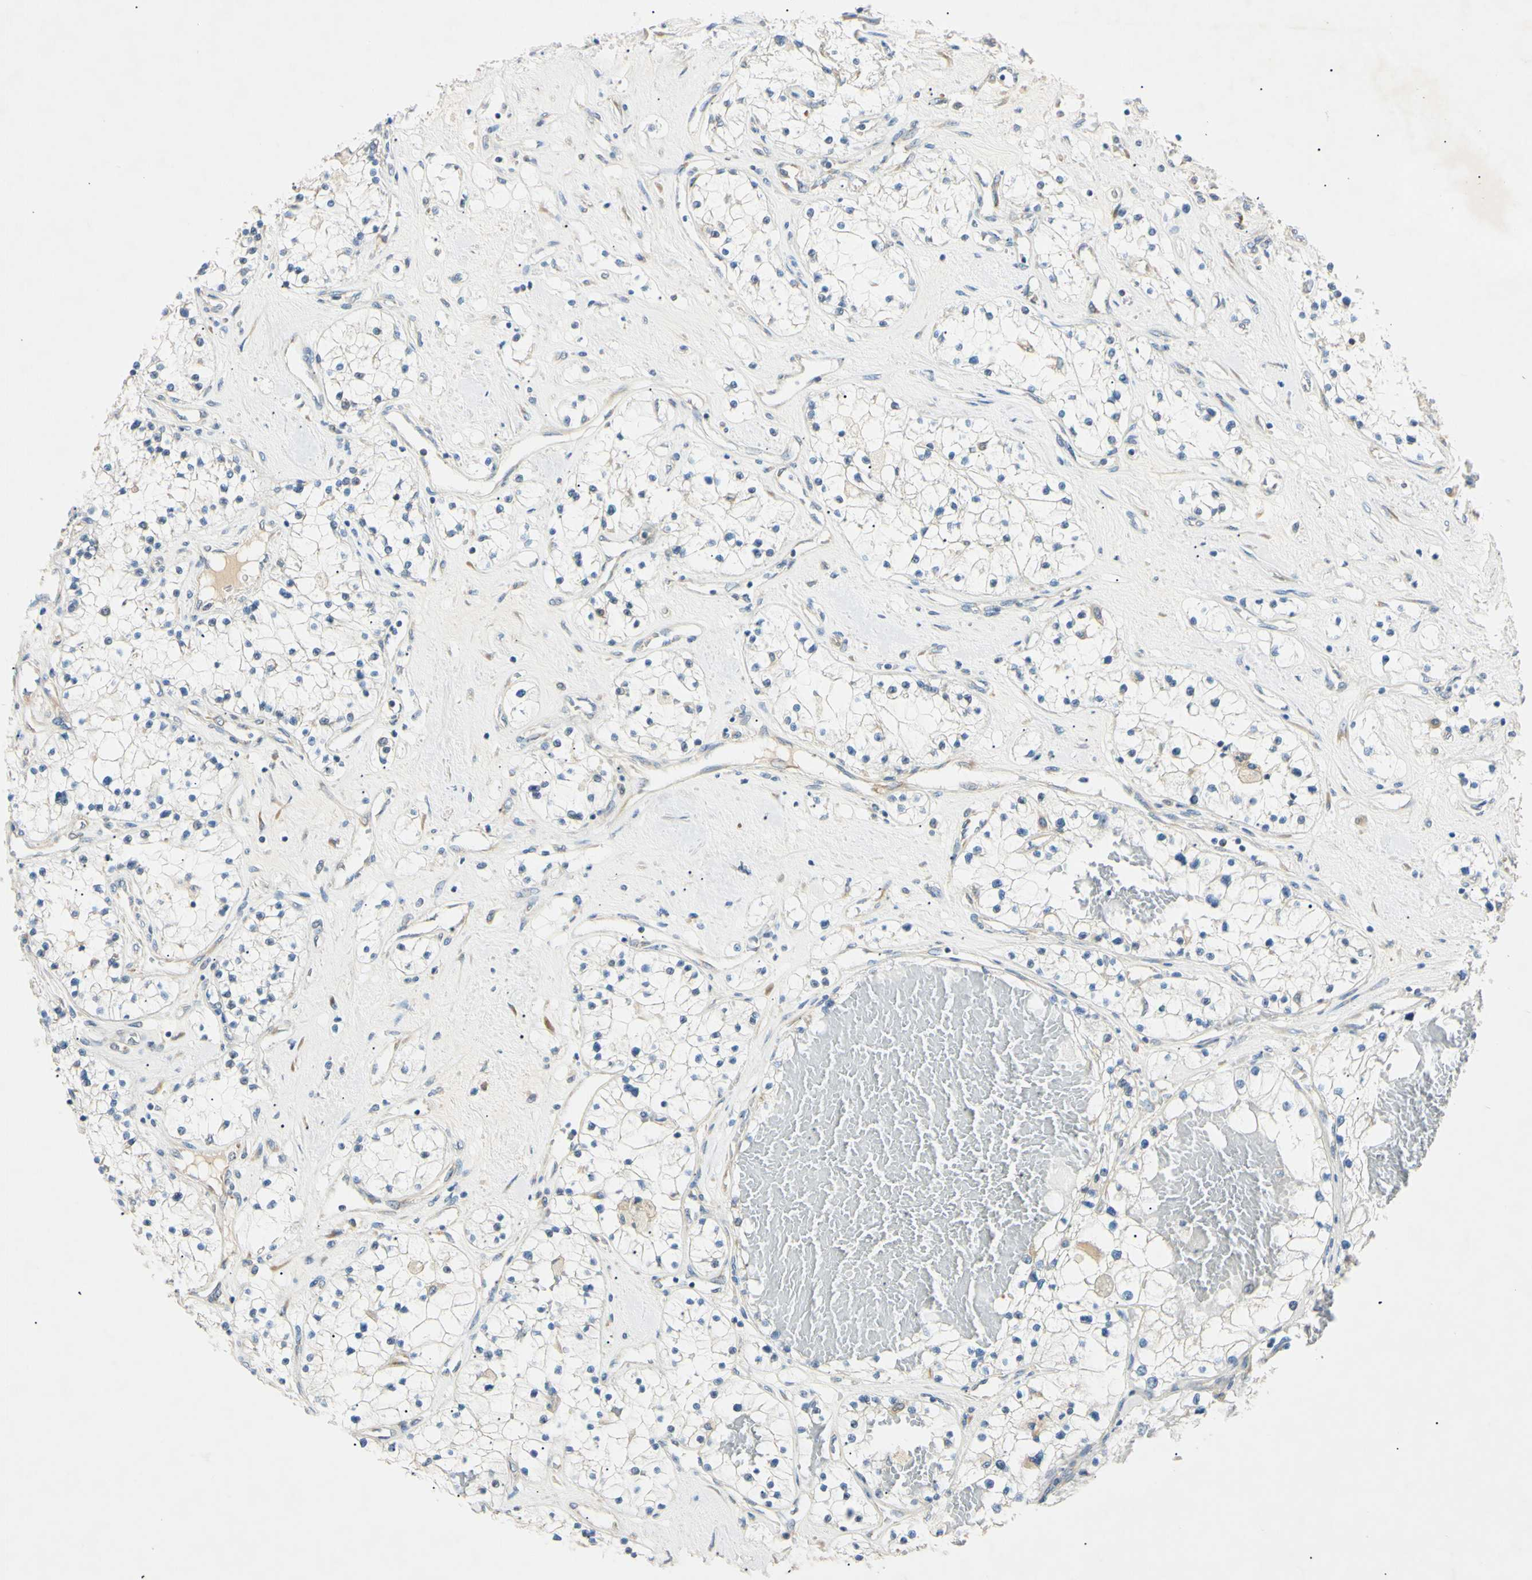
{"staining": {"intensity": "negative", "quantity": "none", "location": "none"}, "tissue": "renal cancer", "cell_type": "Tumor cells", "image_type": "cancer", "snomed": [{"axis": "morphology", "description": "Adenocarcinoma, NOS"}, {"axis": "topography", "description": "Kidney"}], "caption": "IHC photomicrograph of adenocarcinoma (renal) stained for a protein (brown), which reveals no positivity in tumor cells.", "gene": "DNAJB12", "patient": {"sex": "male", "age": 68}}